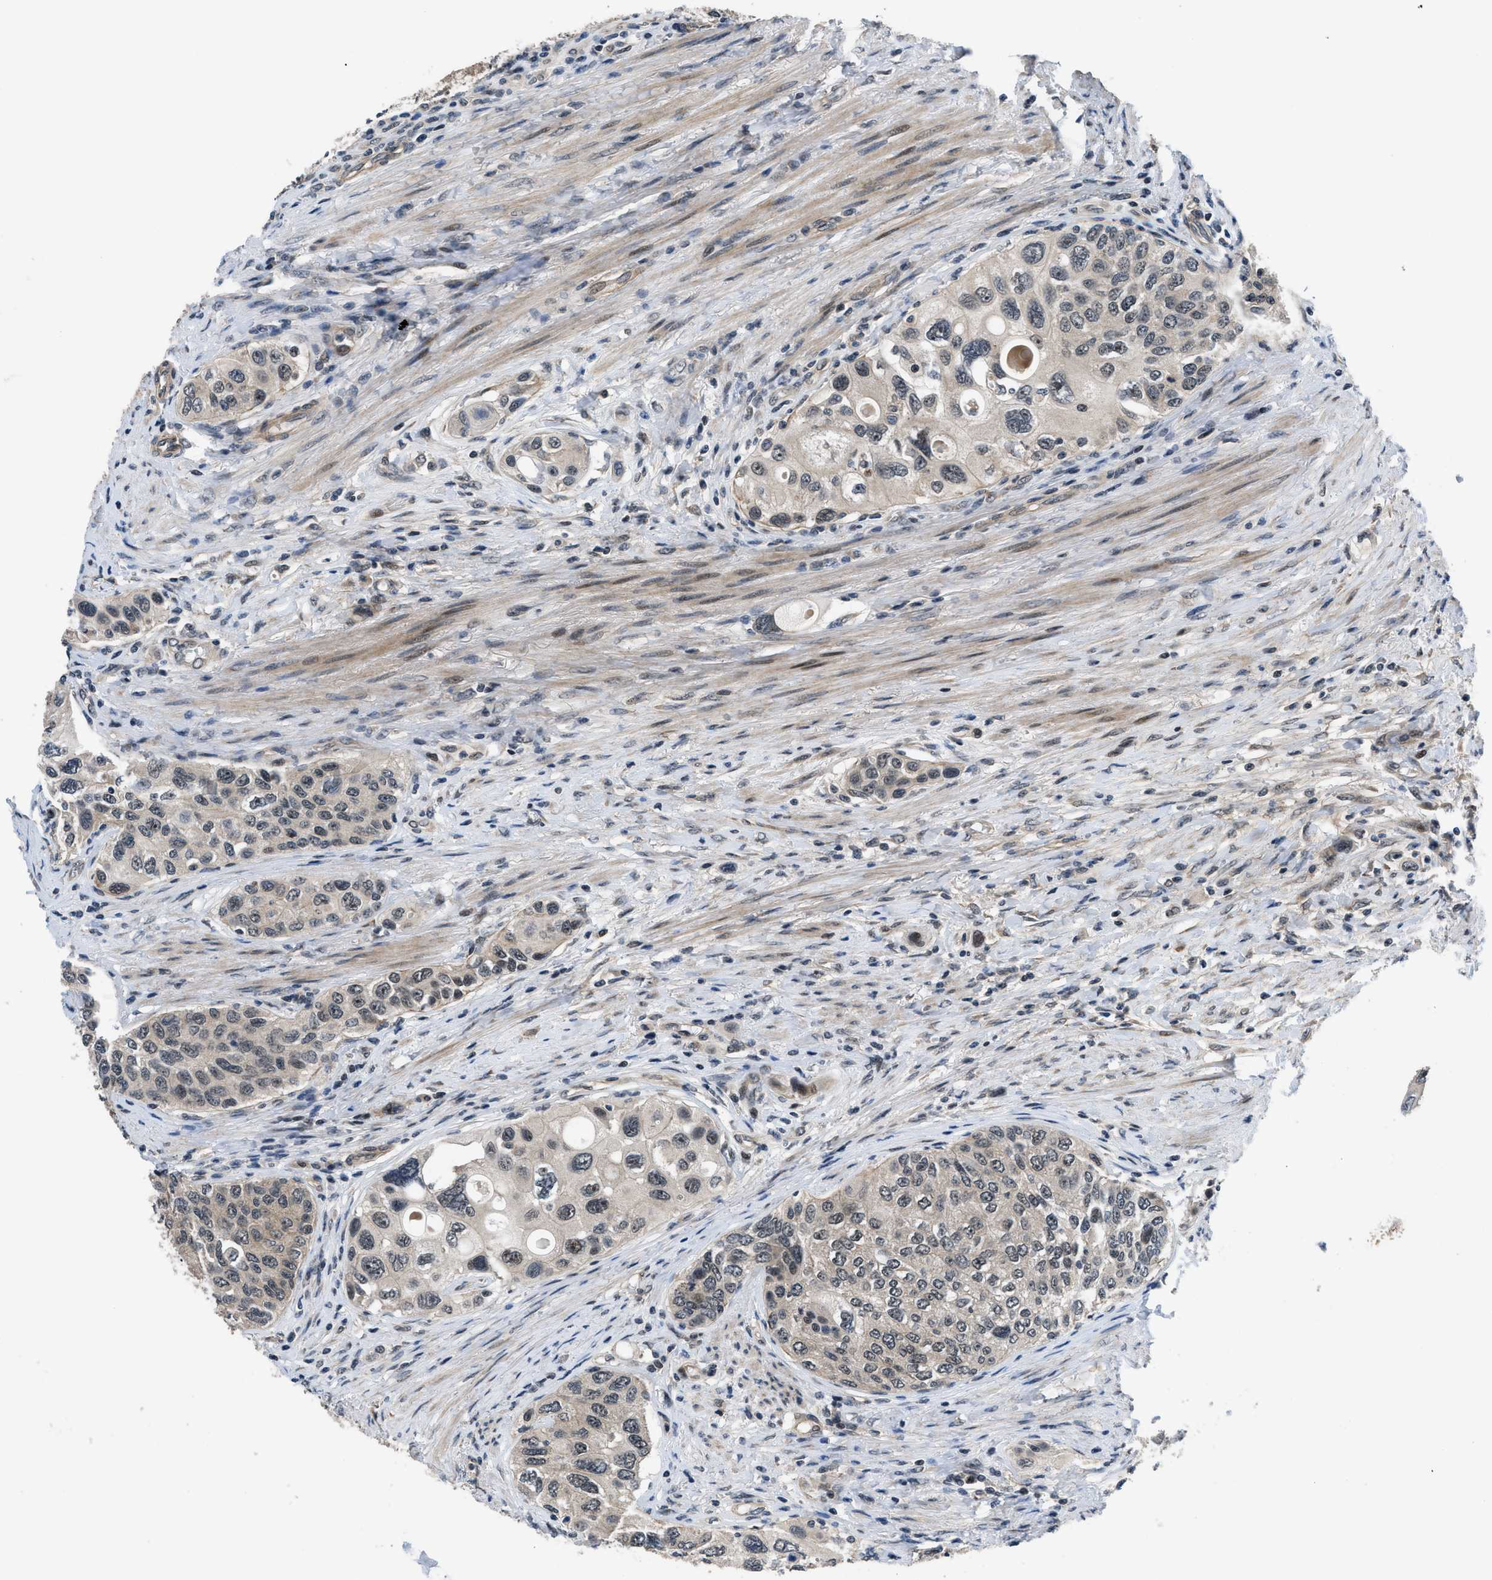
{"staining": {"intensity": "weak", "quantity": "<25%", "location": "nuclear"}, "tissue": "urothelial cancer", "cell_type": "Tumor cells", "image_type": "cancer", "snomed": [{"axis": "morphology", "description": "Urothelial carcinoma, High grade"}, {"axis": "topography", "description": "Urinary bladder"}], "caption": "The micrograph shows no significant staining in tumor cells of urothelial carcinoma (high-grade).", "gene": "SETD5", "patient": {"sex": "female", "age": 56}}